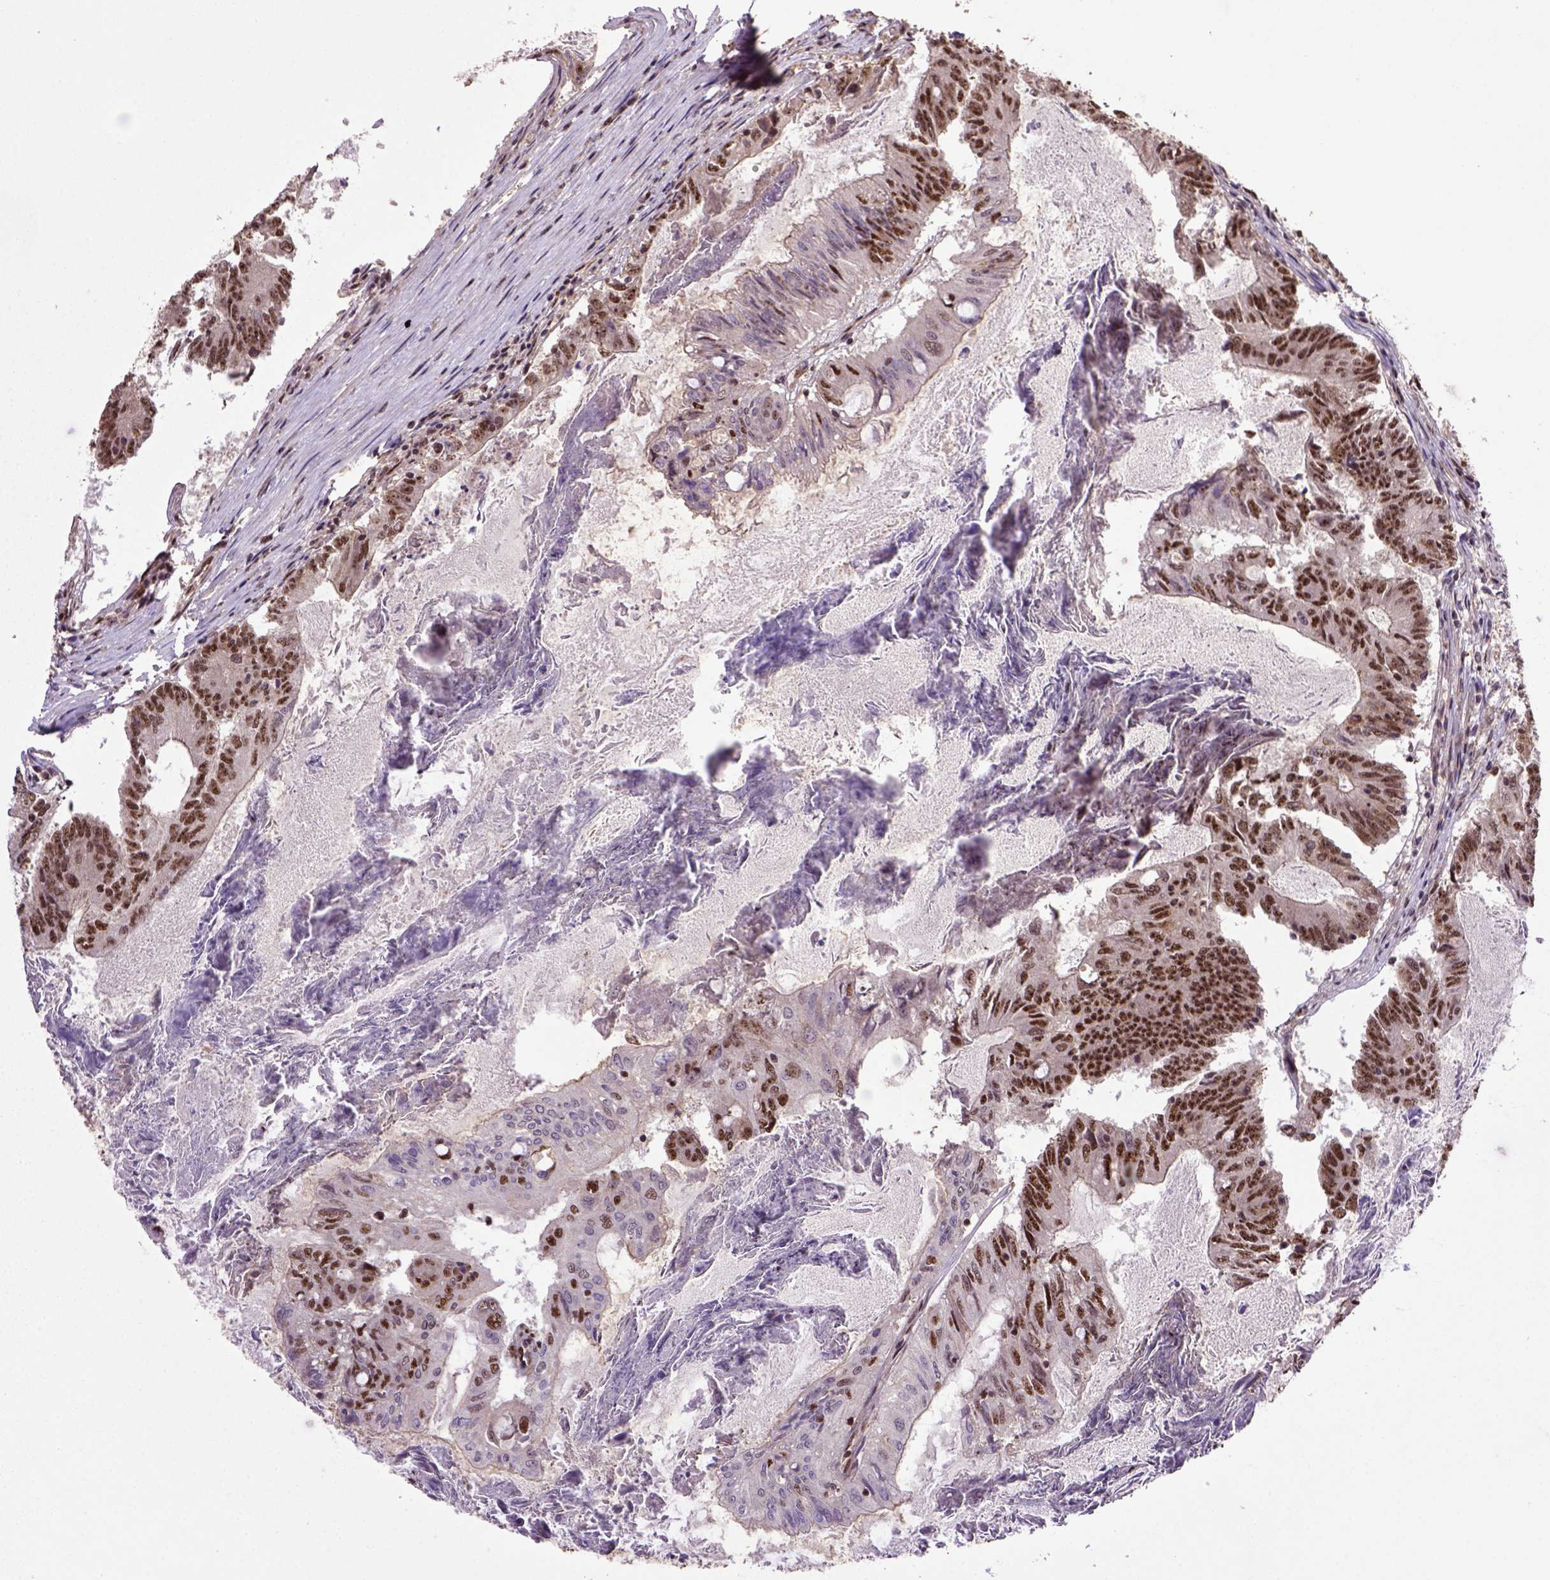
{"staining": {"intensity": "strong", "quantity": ">75%", "location": "nuclear"}, "tissue": "colorectal cancer", "cell_type": "Tumor cells", "image_type": "cancer", "snomed": [{"axis": "morphology", "description": "Adenocarcinoma, NOS"}, {"axis": "topography", "description": "Colon"}], "caption": "The image demonstrates a brown stain indicating the presence of a protein in the nuclear of tumor cells in colorectal cancer.", "gene": "PPIG", "patient": {"sex": "female", "age": 70}}